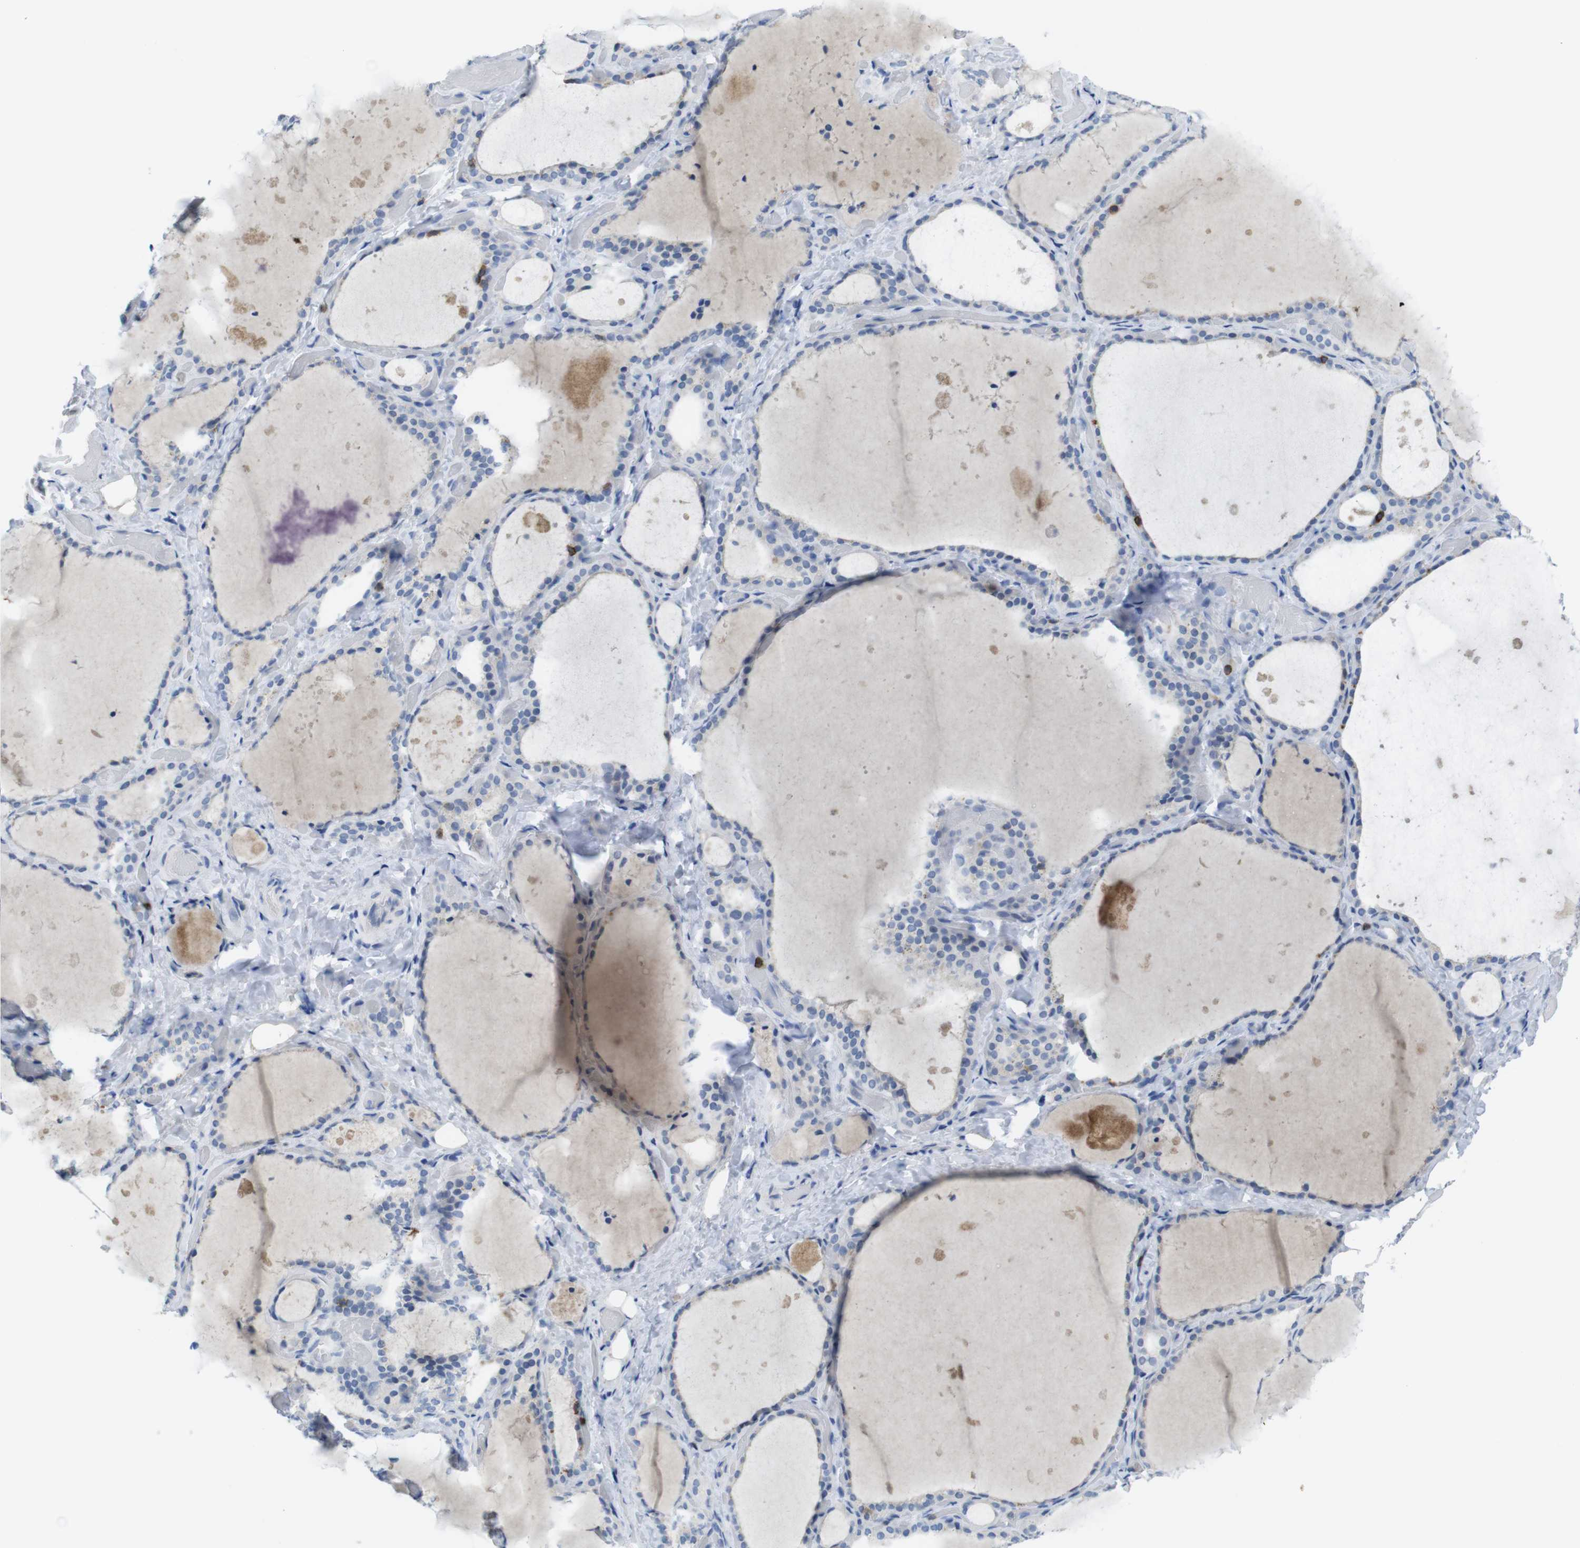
{"staining": {"intensity": "negative", "quantity": "none", "location": "none"}, "tissue": "thyroid gland", "cell_type": "Glandular cells", "image_type": "normal", "snomed": [{"axis": "morphology", "description": "Normal tissue, NOS"}, {"axis": "topography", "description": "Thyroid gland"}], "caption": "Immunohistochemistry of unremarkable human thyroid gland reveals no positivity in glandular cells.", "gene": "CD5", "patient": {"sex": "female", "age": 44}}